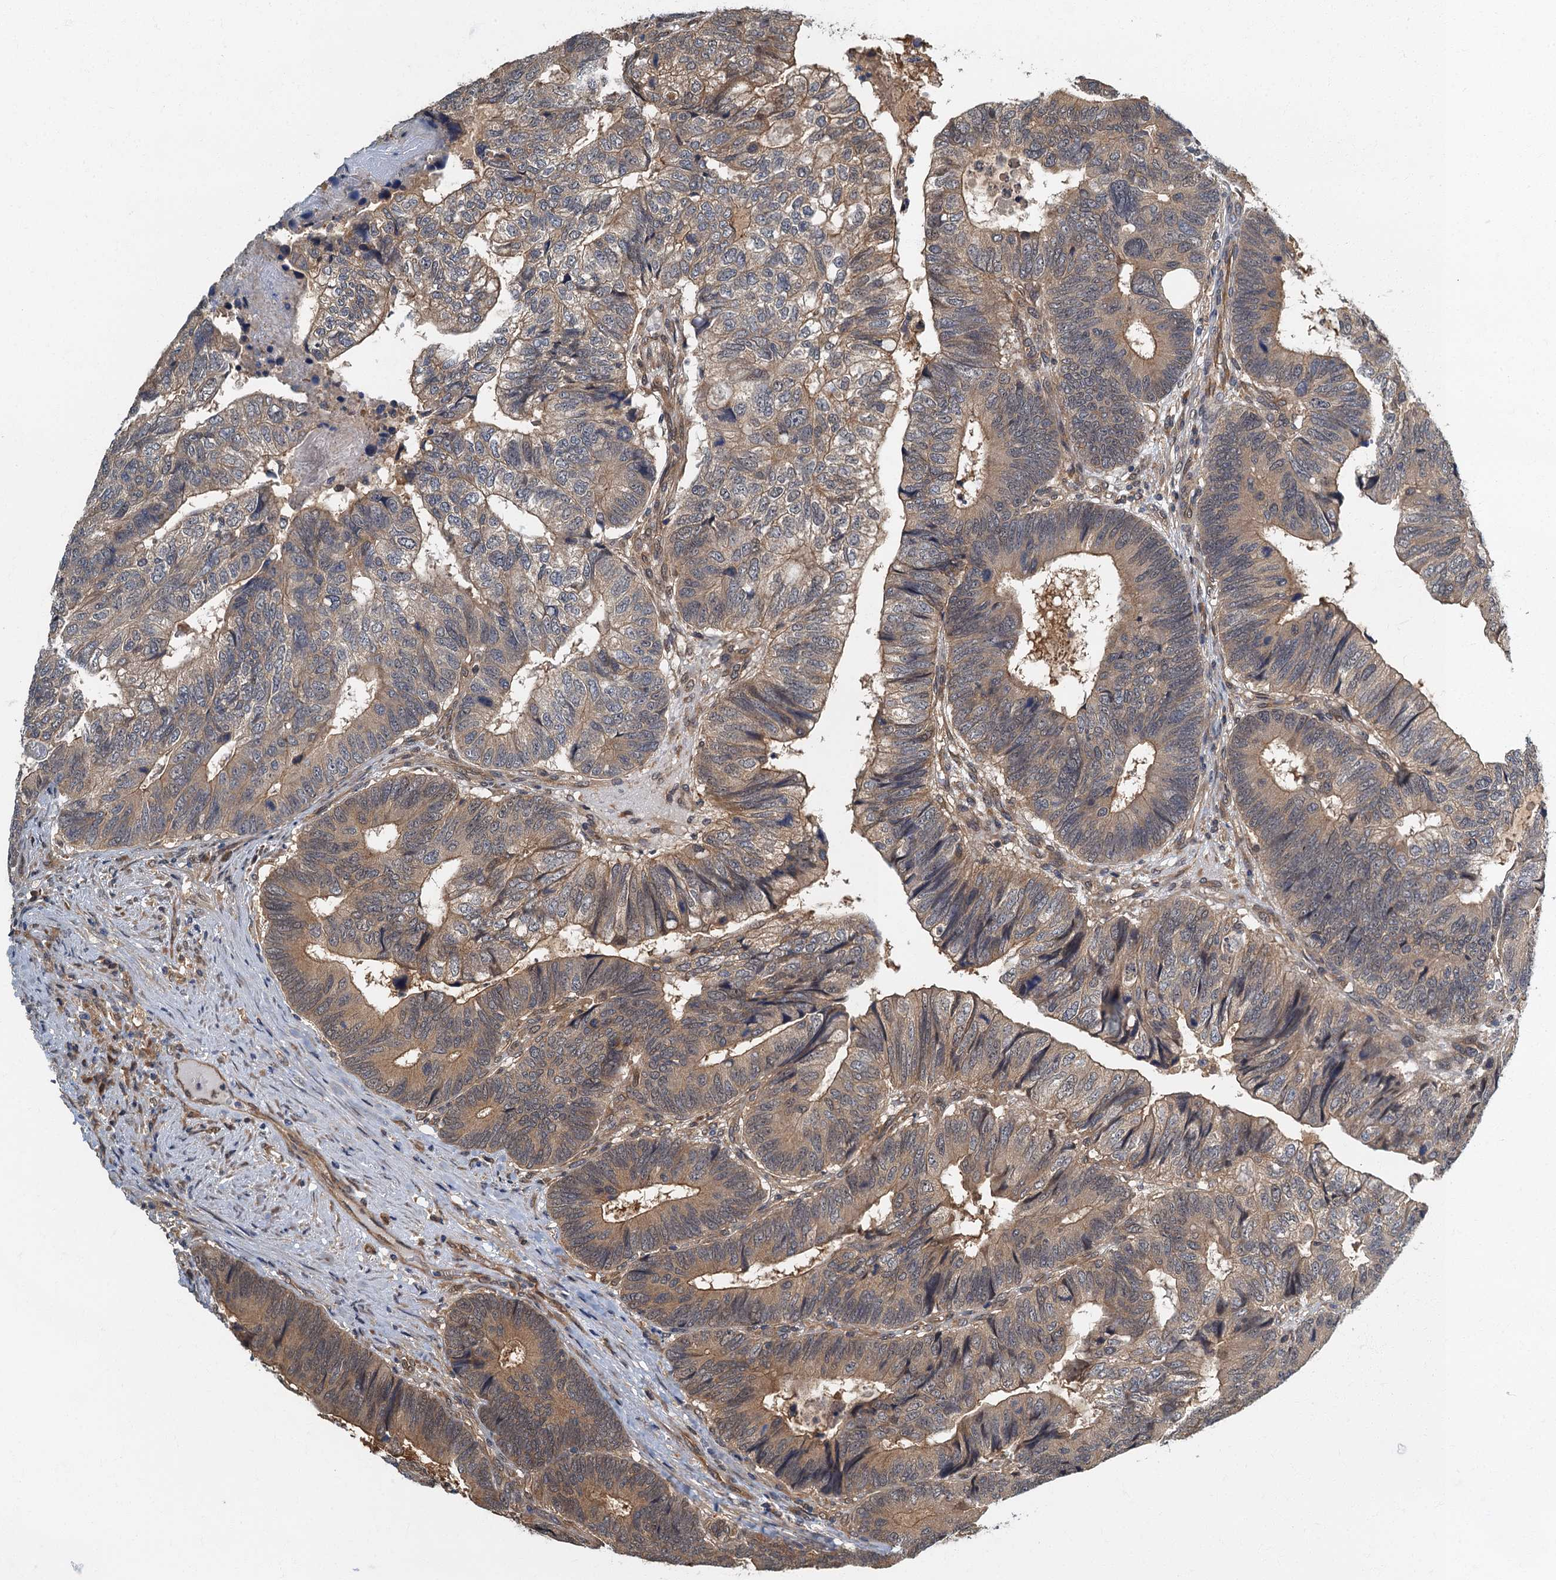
{"staining": {"intensity": "moderate", "quantity": "25%-75%", "location": "cytoplasmic/membranous"}, "tissue": "colorectal cancer", "cell_type": "Tumor cells", "image_type": "cancer", "snomed": [{"axis": "morphology", "description": "Adenocarcinoma, NOS"}, {"axis": "topography", "description": "Colon"}], "caption": "A histopathology image of human colorectal adenocarcinoma stained for a protein displays moderate cytoplasmic/membranous brown staining in tumor cells. (IHC, brightfield microscopy, high magnification).", "gene": "TBCK", "patient": {"sex": "female", "age": 67}}